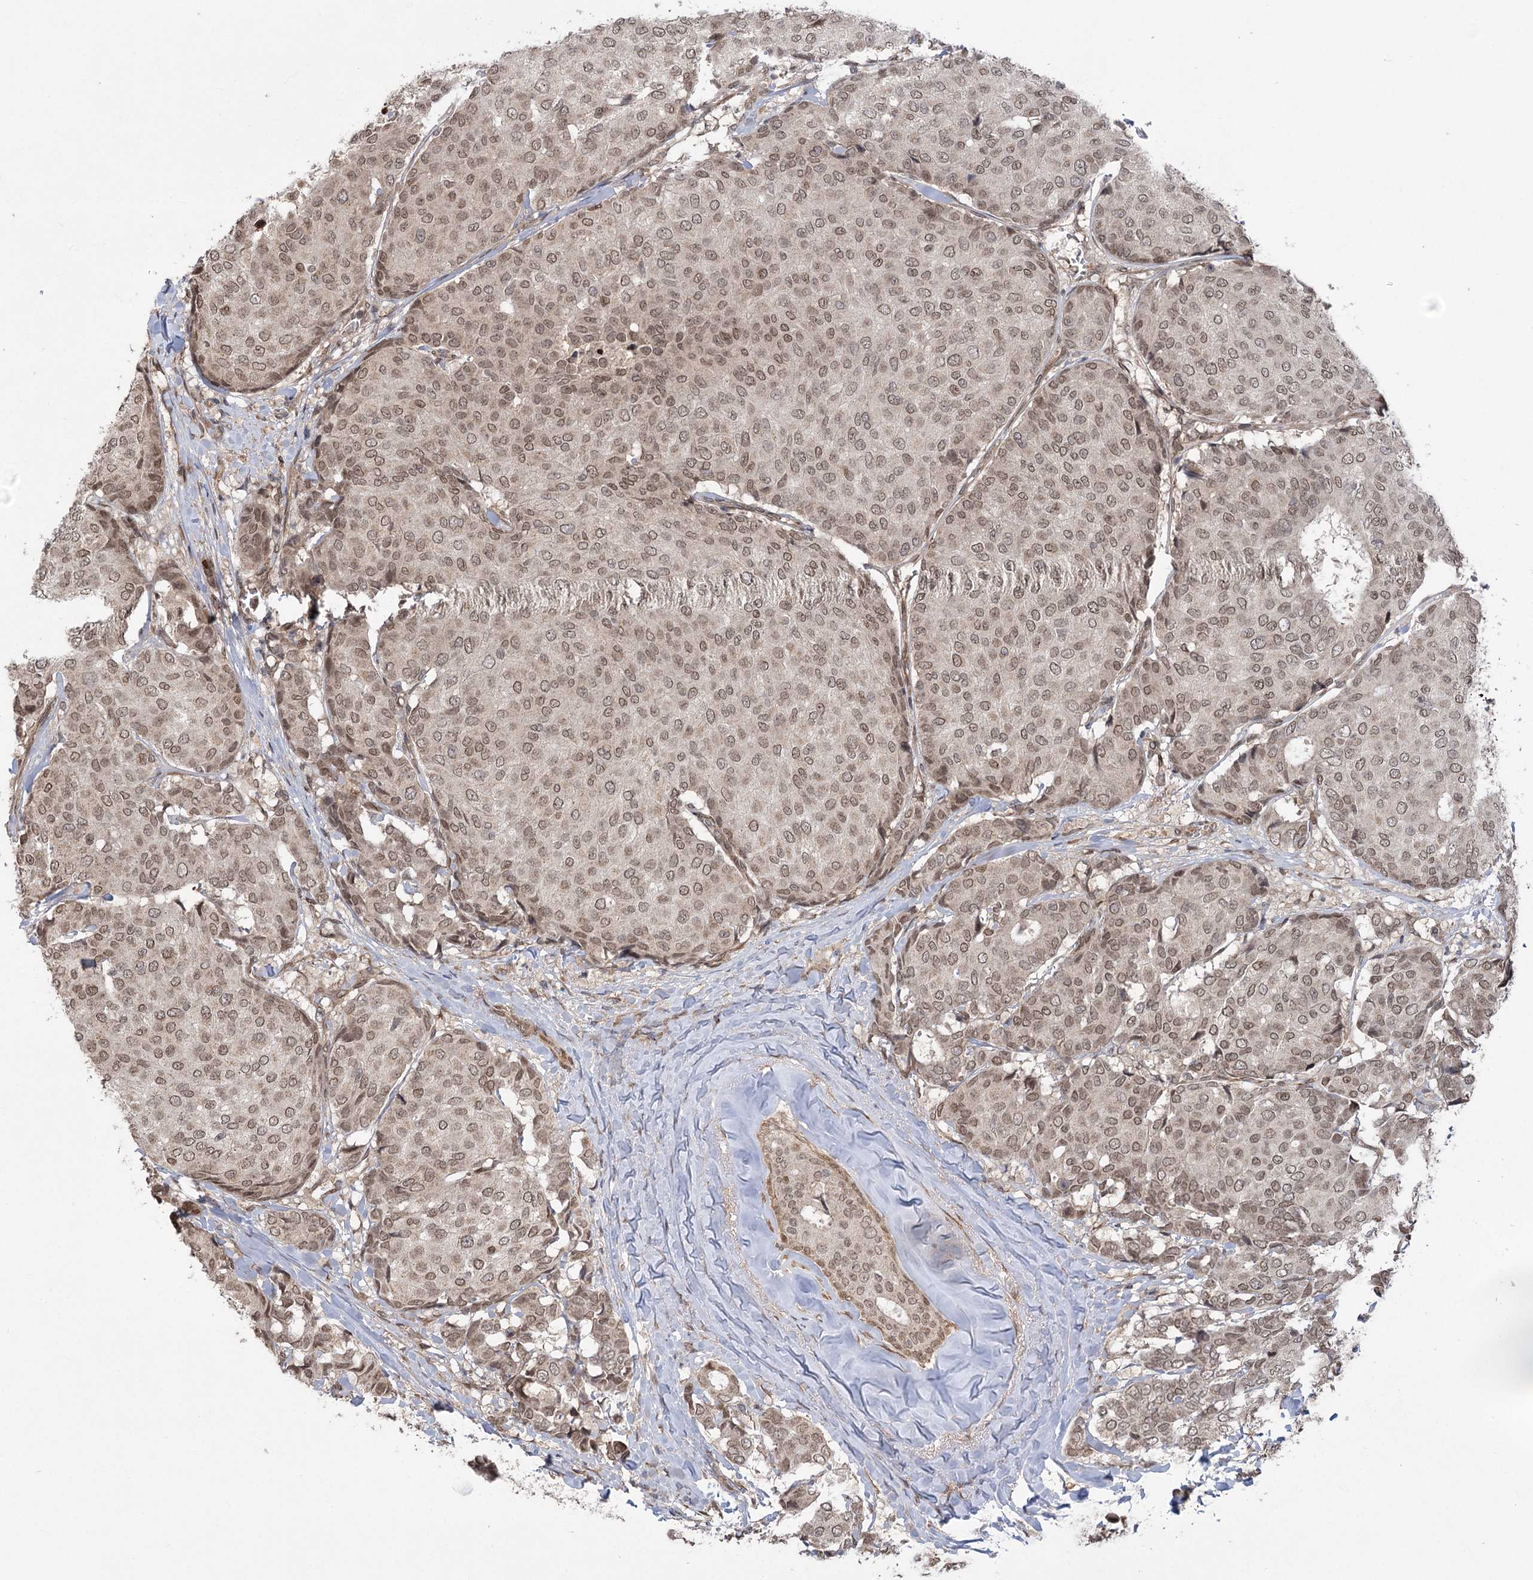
{"staining": {"intensity": "moderate", "quantity": ">75%", "location": "nuclear"}, "tissue": "breast cancer", "cell_type": "Tumor cells", "image_type": "cancer", "snomed": [{"axis": "morphology", "description": "Duct carcinoma"}, {"axis": "topography", "description": "Breast"}], "caption": "This micrograph reveals breast cancer stained with immunohistochemistry (IHC) to label a protein in brown. The nuclear of tumor cells show moderate positivity for the protein. Nuclei are counter-stained blue.", "gene": "TENM2", "patient": {"sex": "female", "age": 75}}